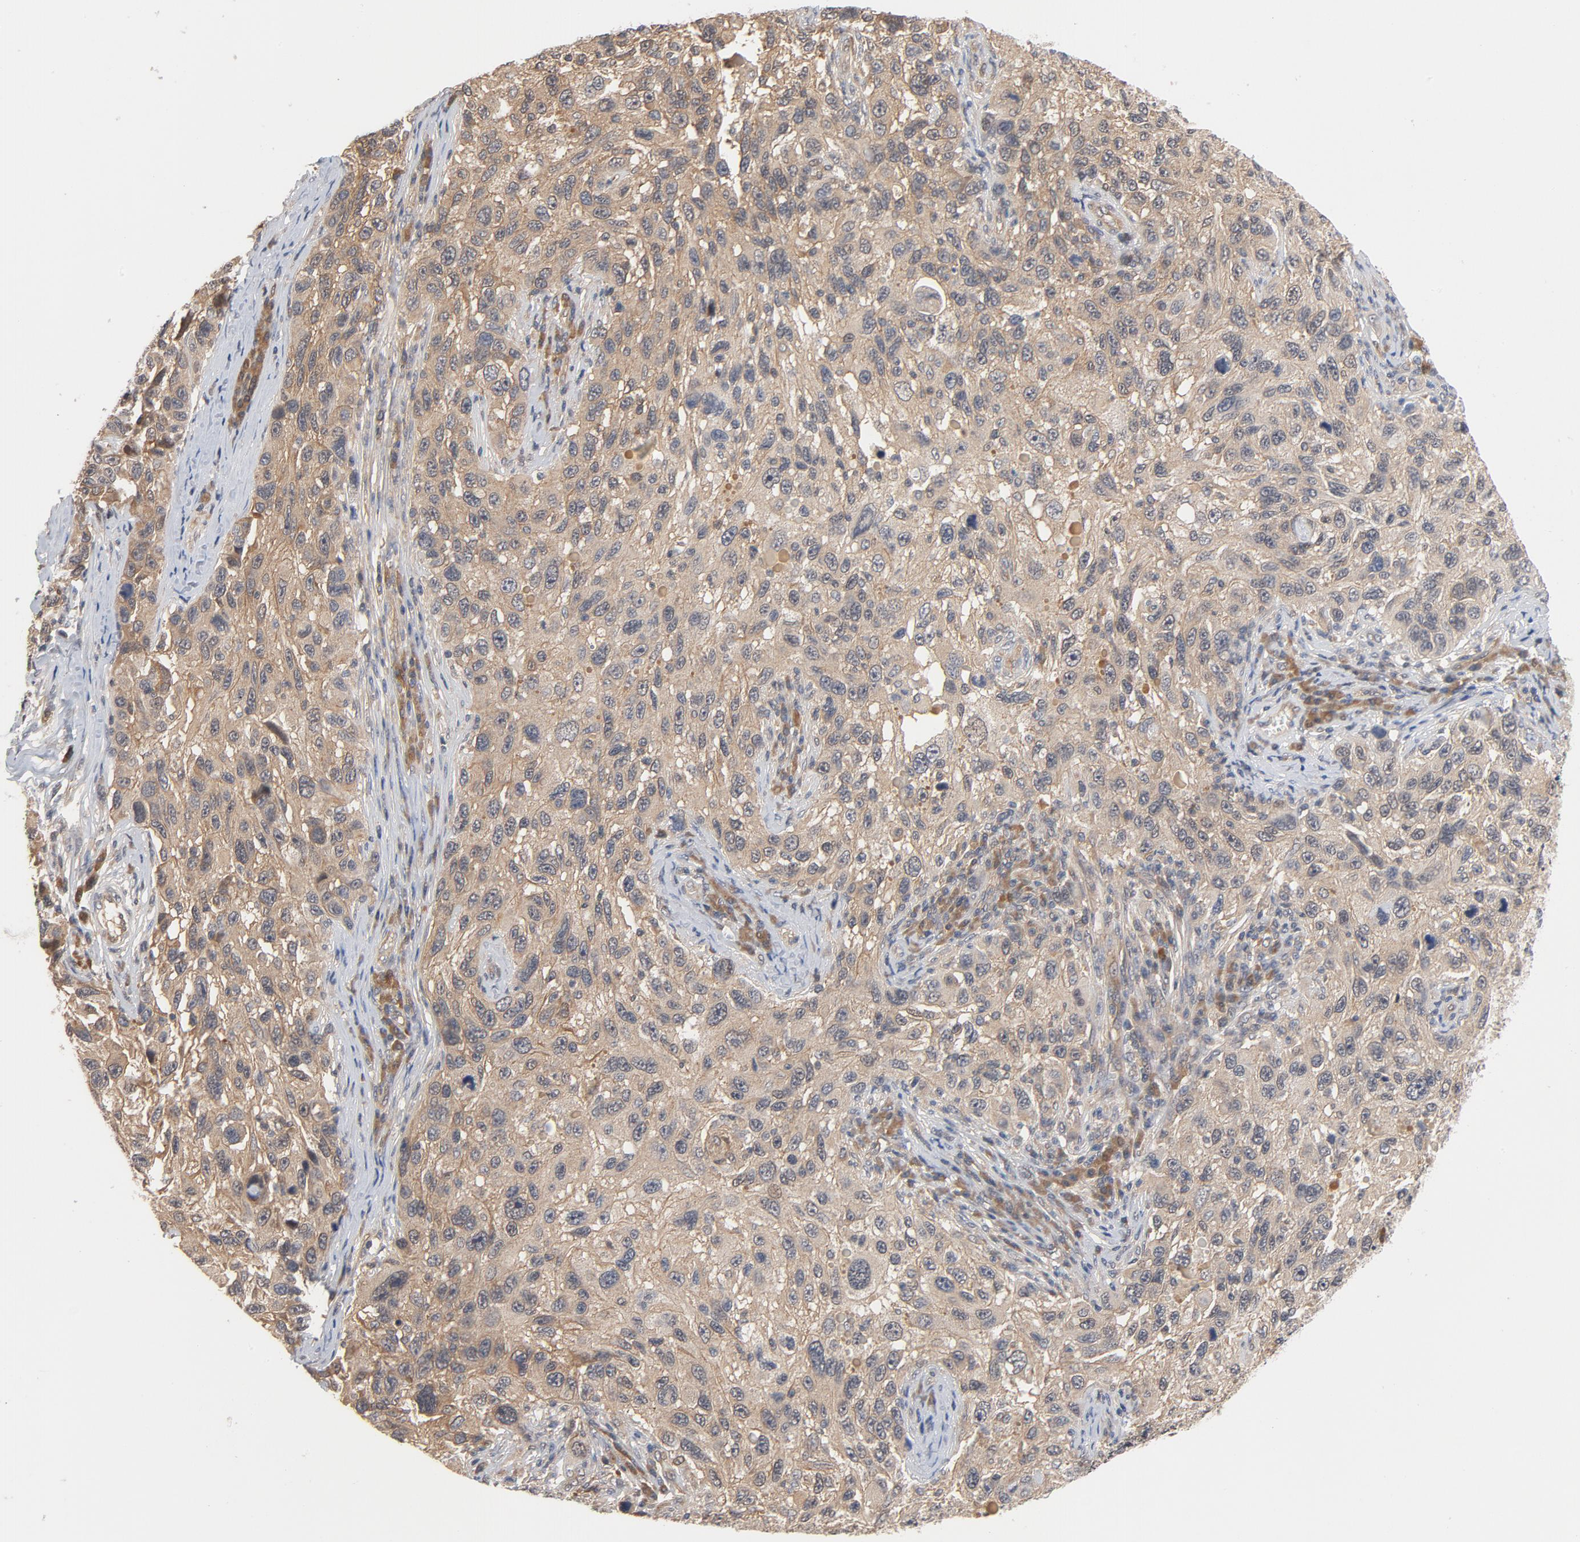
{"staining": {"intensity": "negative", "quantity": "none", "location": "none"}, "tissue": "melanoma", "cell_type": "Tumor cells", "image_type": "cancer", "snomed": [{"axis": "morphology", "description": "Malignant melanoma, NOS"}, {"axis": "topography", "description": "Skin"}], "caption": "This is an immunohistochemistry photomicrograph of melanoma. There is no expression in tumor cells.", "gene": "PITPNM2", "patient": {"sex": "male", "age": 53}}